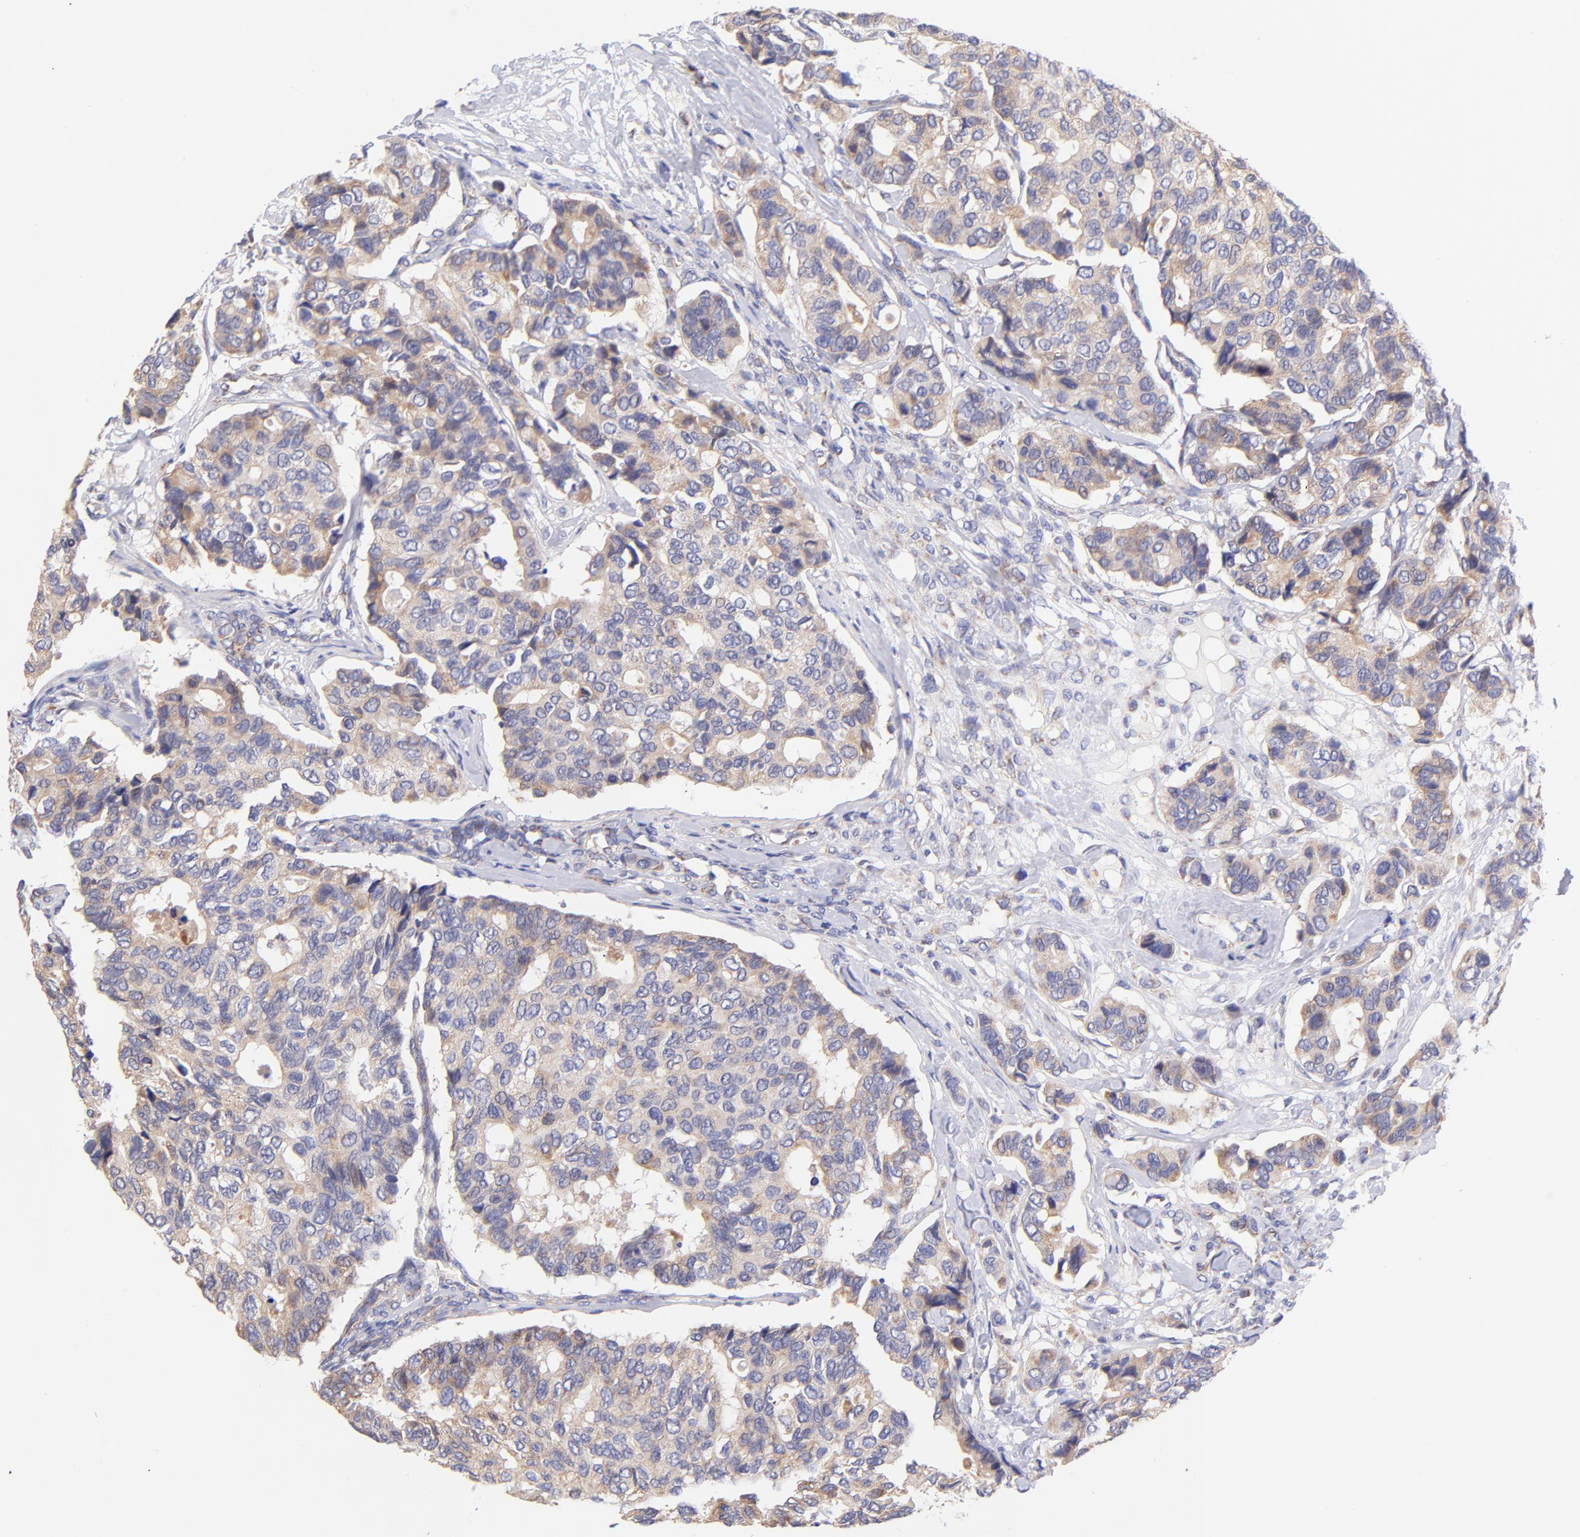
{"staining": {"intensity": "moderate", "quantity": ">75%", "location": "cytoplasmic/membranous"}, "tissue": "breast cancer", "cell_type": "Tumor cells", "image_type": "cancer", "snomed": [{"axis": "morphology", "description": "Duct carcinoma"}, {"axis": "topography", "description": "Breast"}], "caption": "Breast cancer stained with a protein marker reveals moderate staining in tumor cells.", "gene": "NDUFB7", "patient": {"sex": "female", "age": 69}}